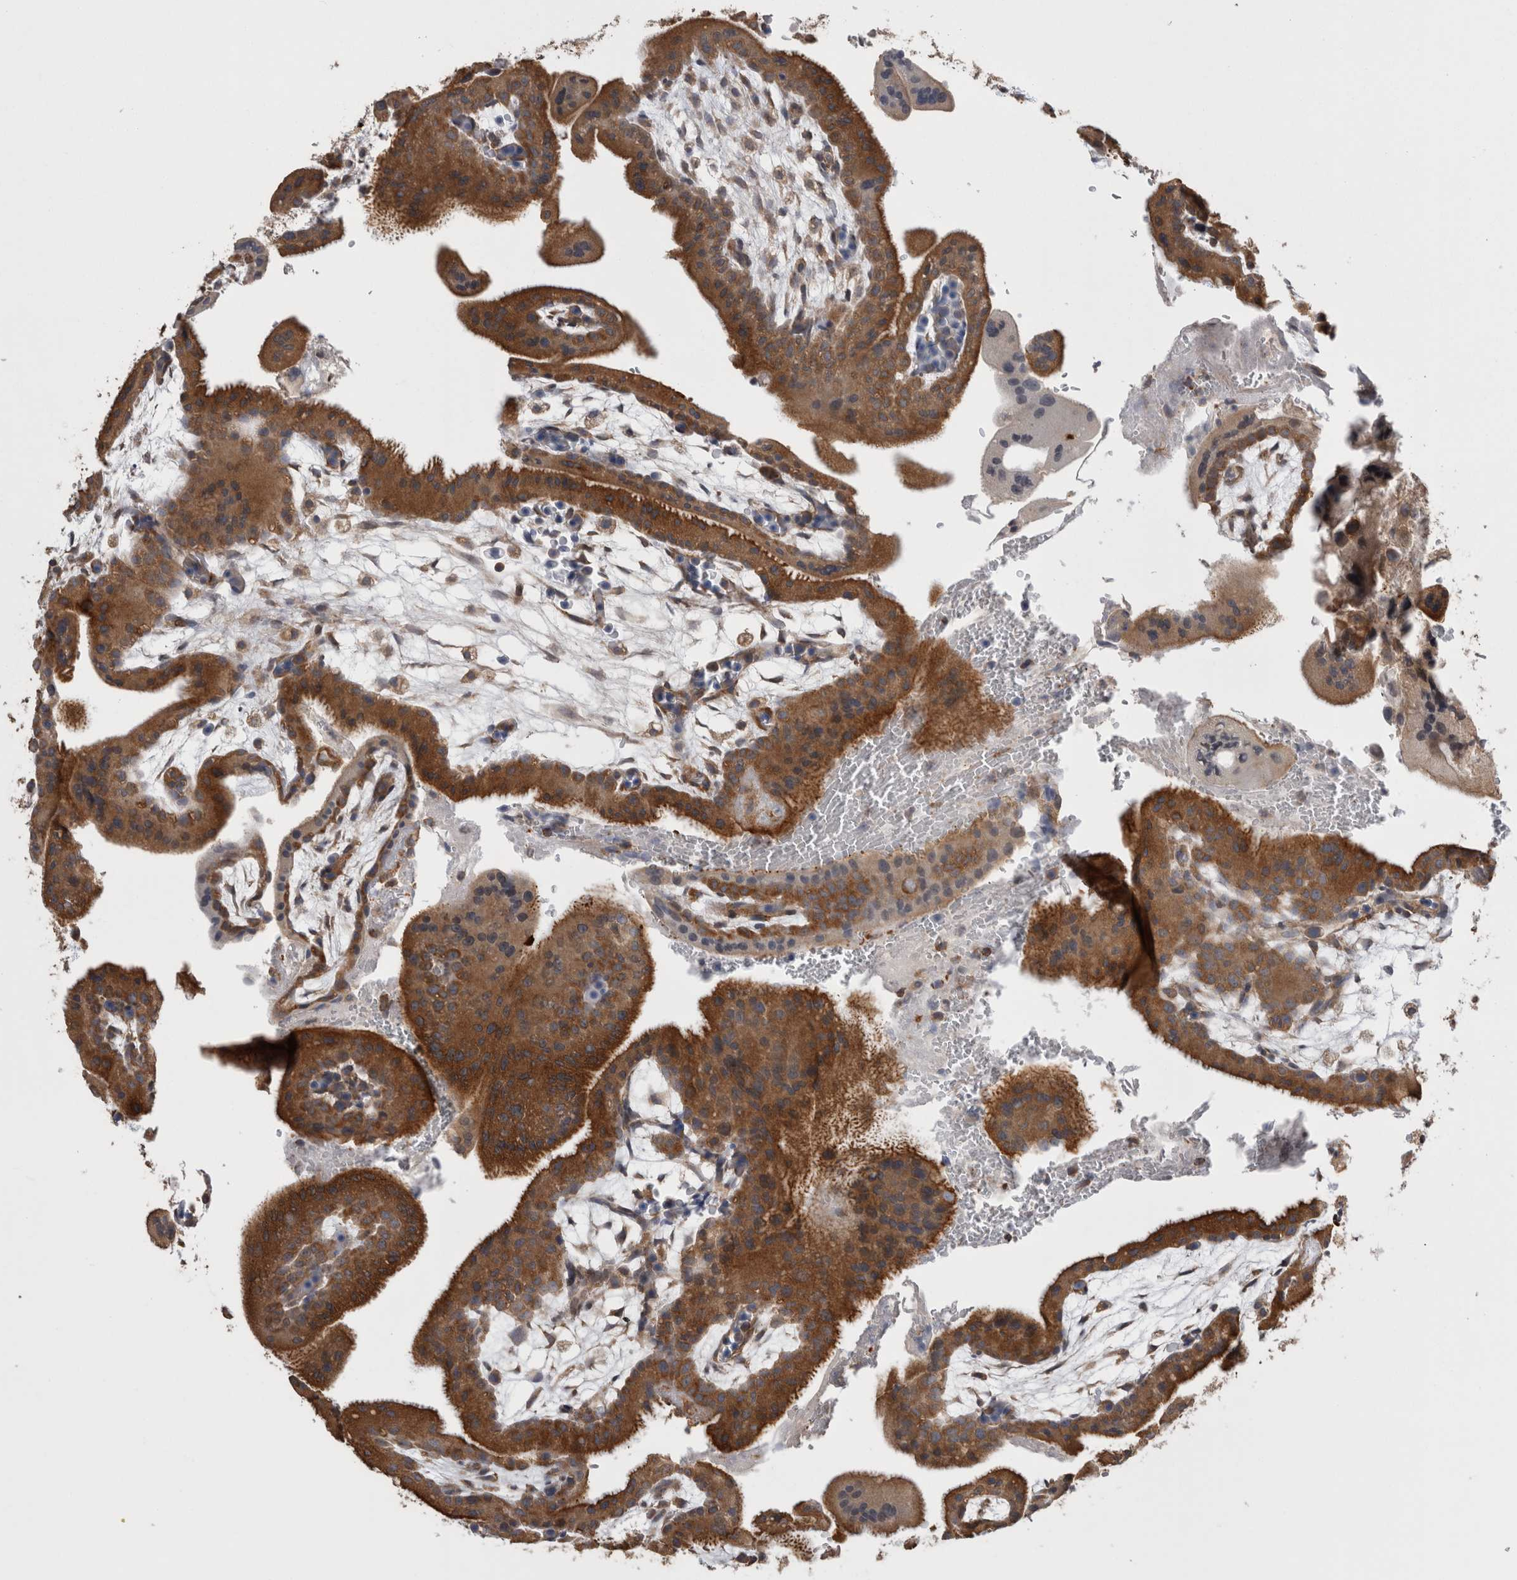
{"staining": {"intensity": "weak", "quantity": "<25%", "location": "cytoplasmic/membranous"}, "tissue": "placenta", "cell_type": "Decidual cells", "image_type": "normal", "snomed": [{"axis": "morphology", "description": "Normal tissue, NOS"}, {"axis": "topography", "description": "Placenta"}], "caption": "Immunohistochemistry (IHC) of unremarkable placenta displays no staining in decidual cells. (Brightfield microscopy of DAB (3,3'-diaminobenzidine) IHC at high magnification).", "gene": "DDX6", "patient": {"sex": "female", "age": 35}}